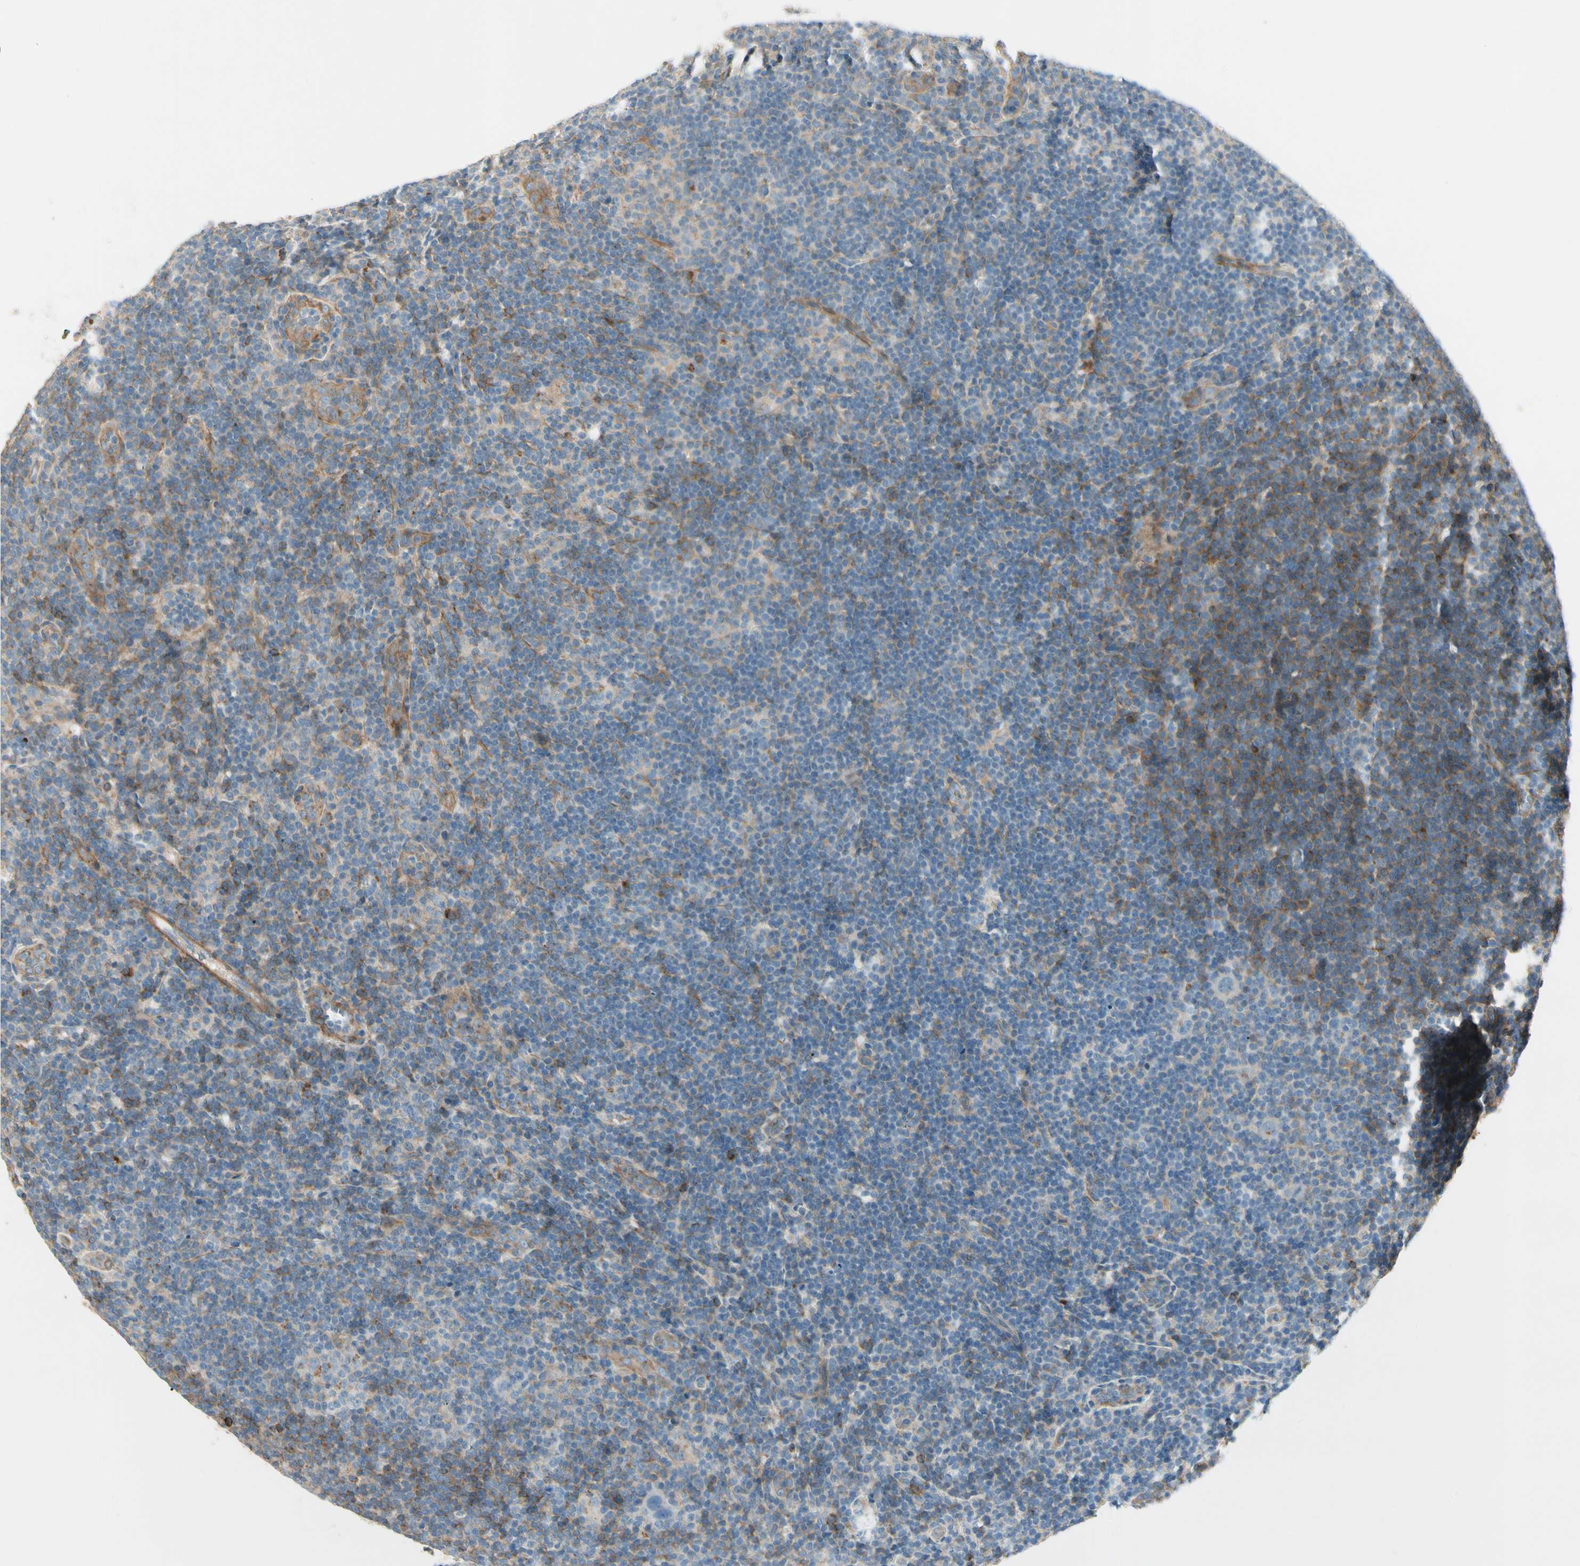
{"staining": {"intensity": "negative", "quantity": "none", "location": "none"}, "tissue": "lymphoma", "cell_type": "Tumor cells", "image_type": "cancer", "snomed": [{"axis": "morphology", "description": "Hodgkin's disease, NOS"}, {"axis": "topography", "description": "Lymph node"}], "caption": "The IHC histopathology image has no significant positivity in tumor cells of Hodgkin's disease tissue. Brightfield microscopy of immunohistochemistry (IHC) stained with DAB (3,3'-diaminobenzidine) (brown) and hematoxylin (blue), captured at high magnification.", "gene": "ABCA3", "patient": {"sex": "female", "age": 57}}